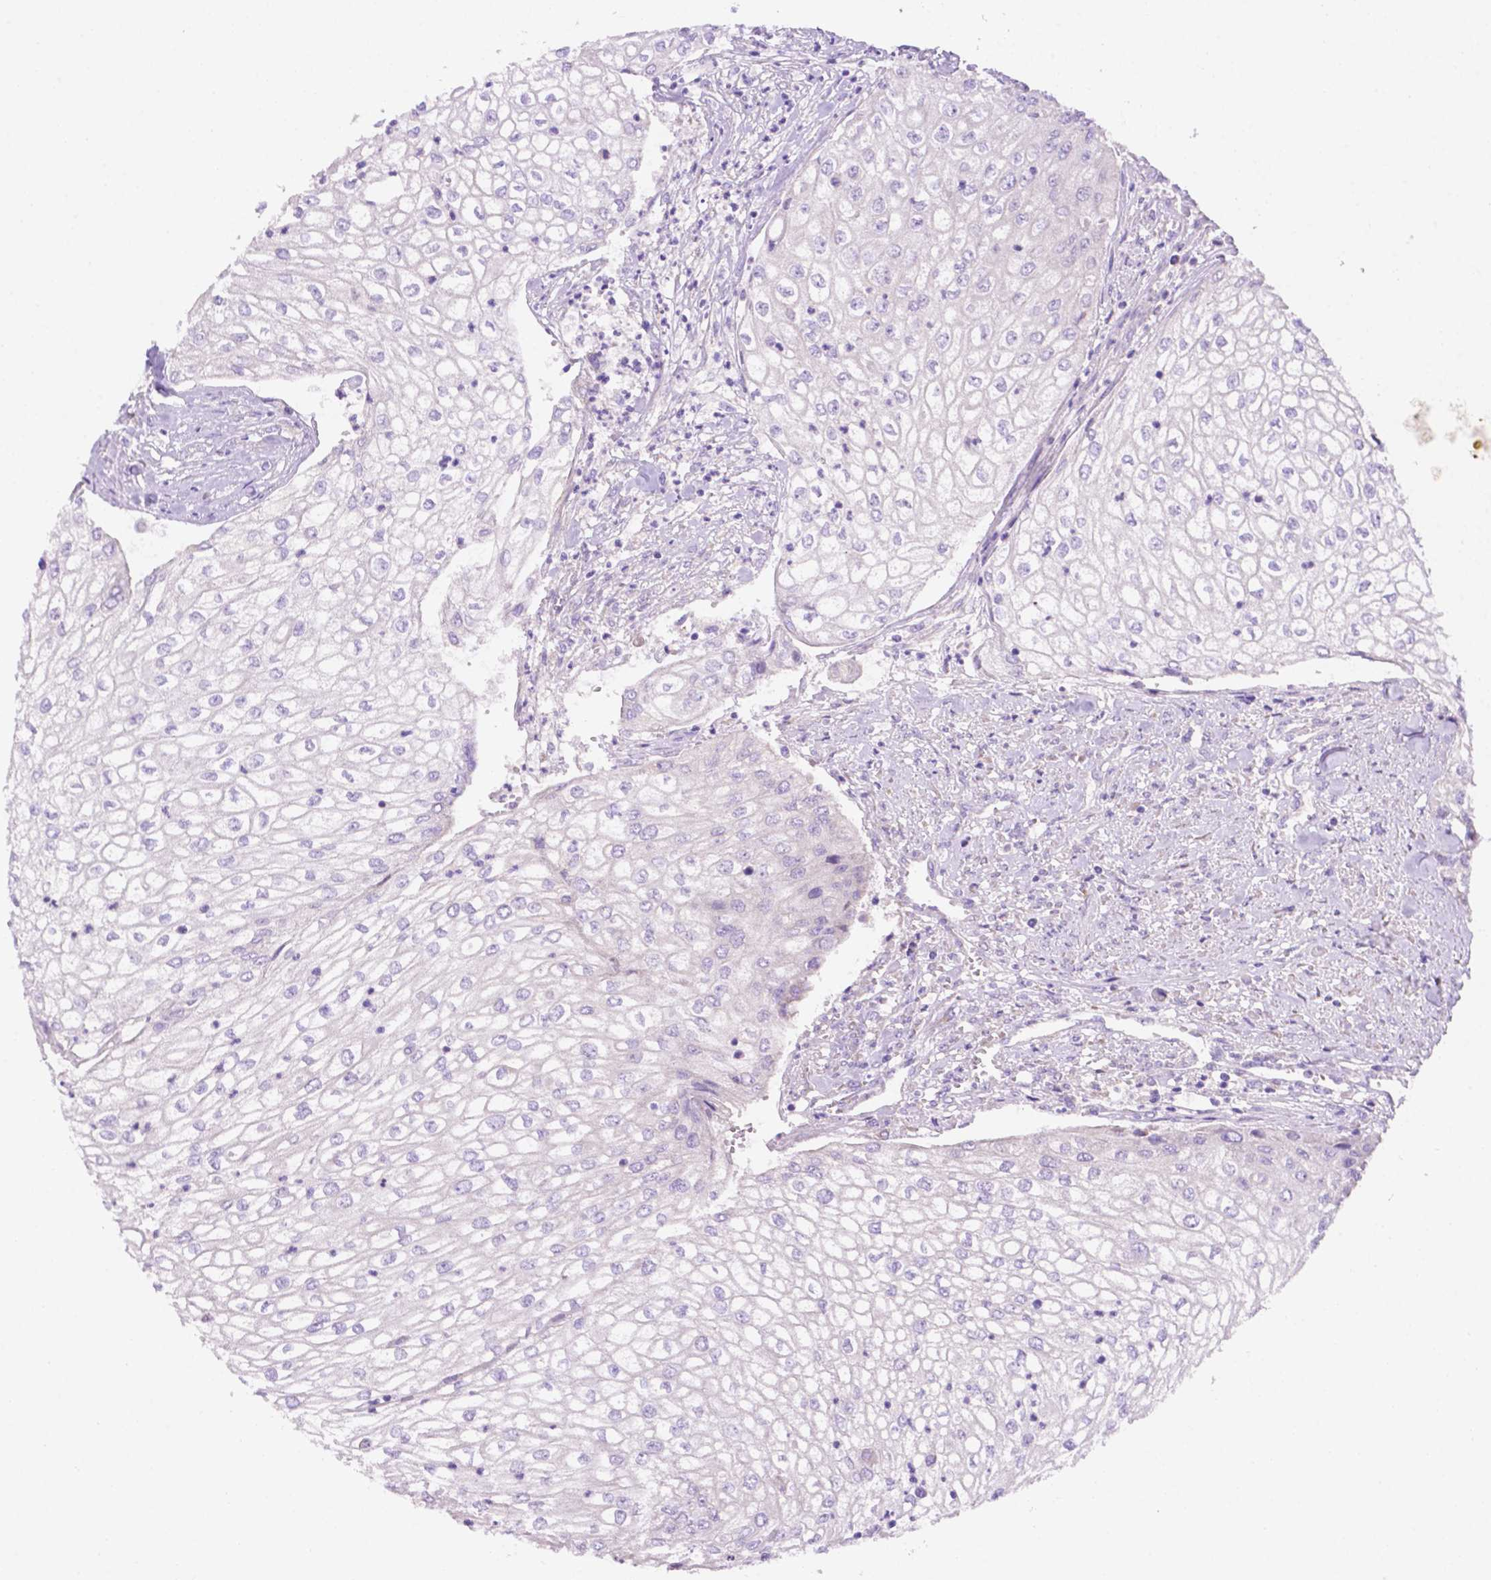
{"staining": {"intensity": "negative", "quantity": "none", "location": "none"}, "tissue": "urothelial cancer", "cell_type": "Tumor cells", "image_type": "cancer", "snomed": [{"axis": "morphology", "description": "Urothelial carcinoma, High grade"}, {"axis": "topography", "description": "Urinary bladder"}], "caption": "This is a micrograph of immunohistochemistry staining of urothelial carcinoma (high-grade), which shows no positivity in tumor cells.", "gene": "CEACAM7", "patient": {"sex": "male", "age": 62}}